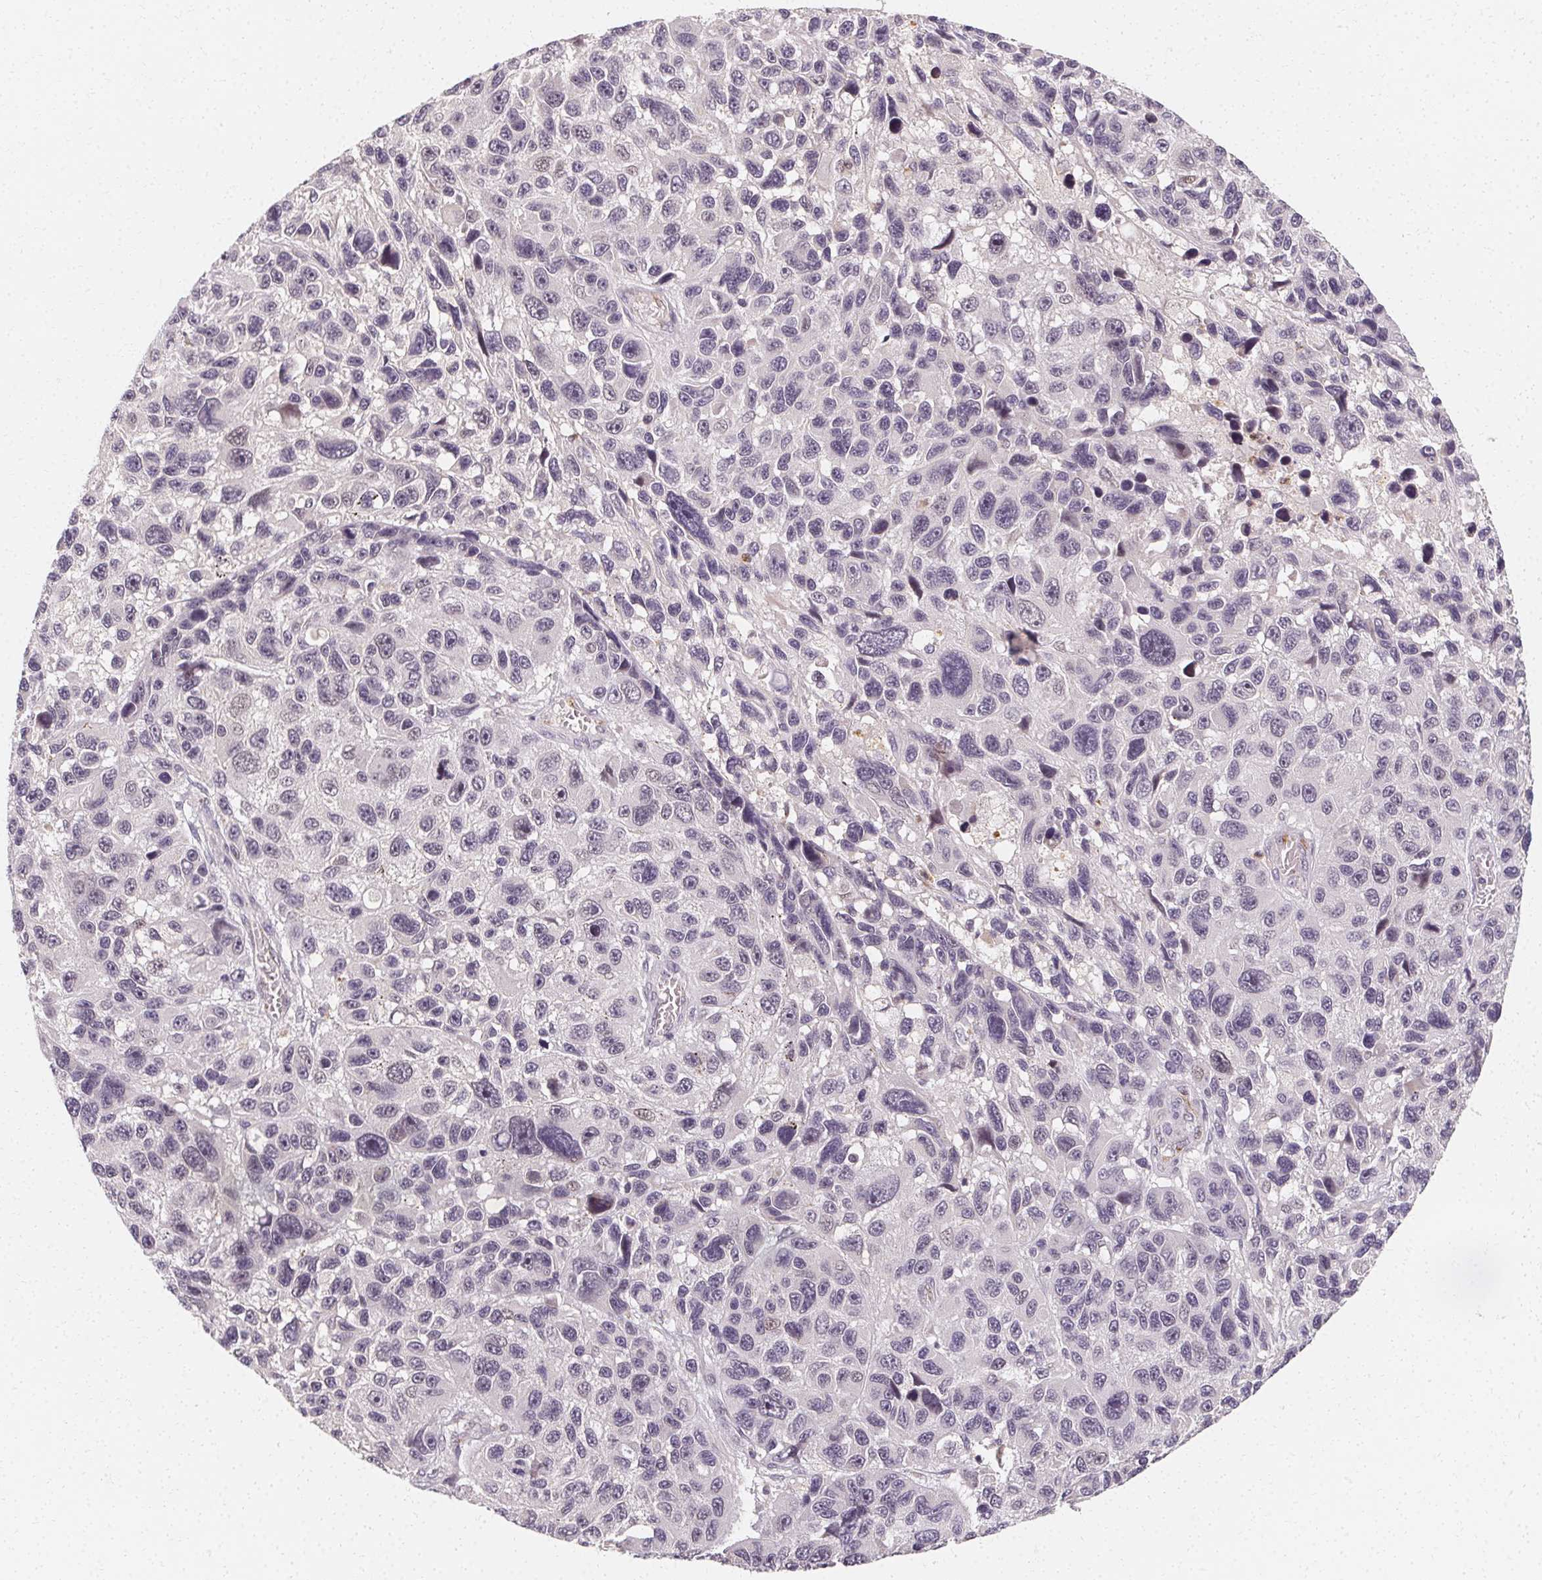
{"staining": {"intensity": "negative", "quantity": "none", "location": "none"}, "tissue": "melanoma", "cell_type": "Tumor cells", "image_type": "cancer", "snomed": [{"axis": "morphology", "description": "Malignant melanoma, NOS"}, {"axis": "topography", "description": "Skin"}], "caption": "IHC of melanoma displays no staining in tumor cells. The staining is performed using DAB brown chromogen with nuclei counter-stained in using hematoxylin.", "gene": "CLCNKB", "patient": {"sex": "male", "age": 53}}